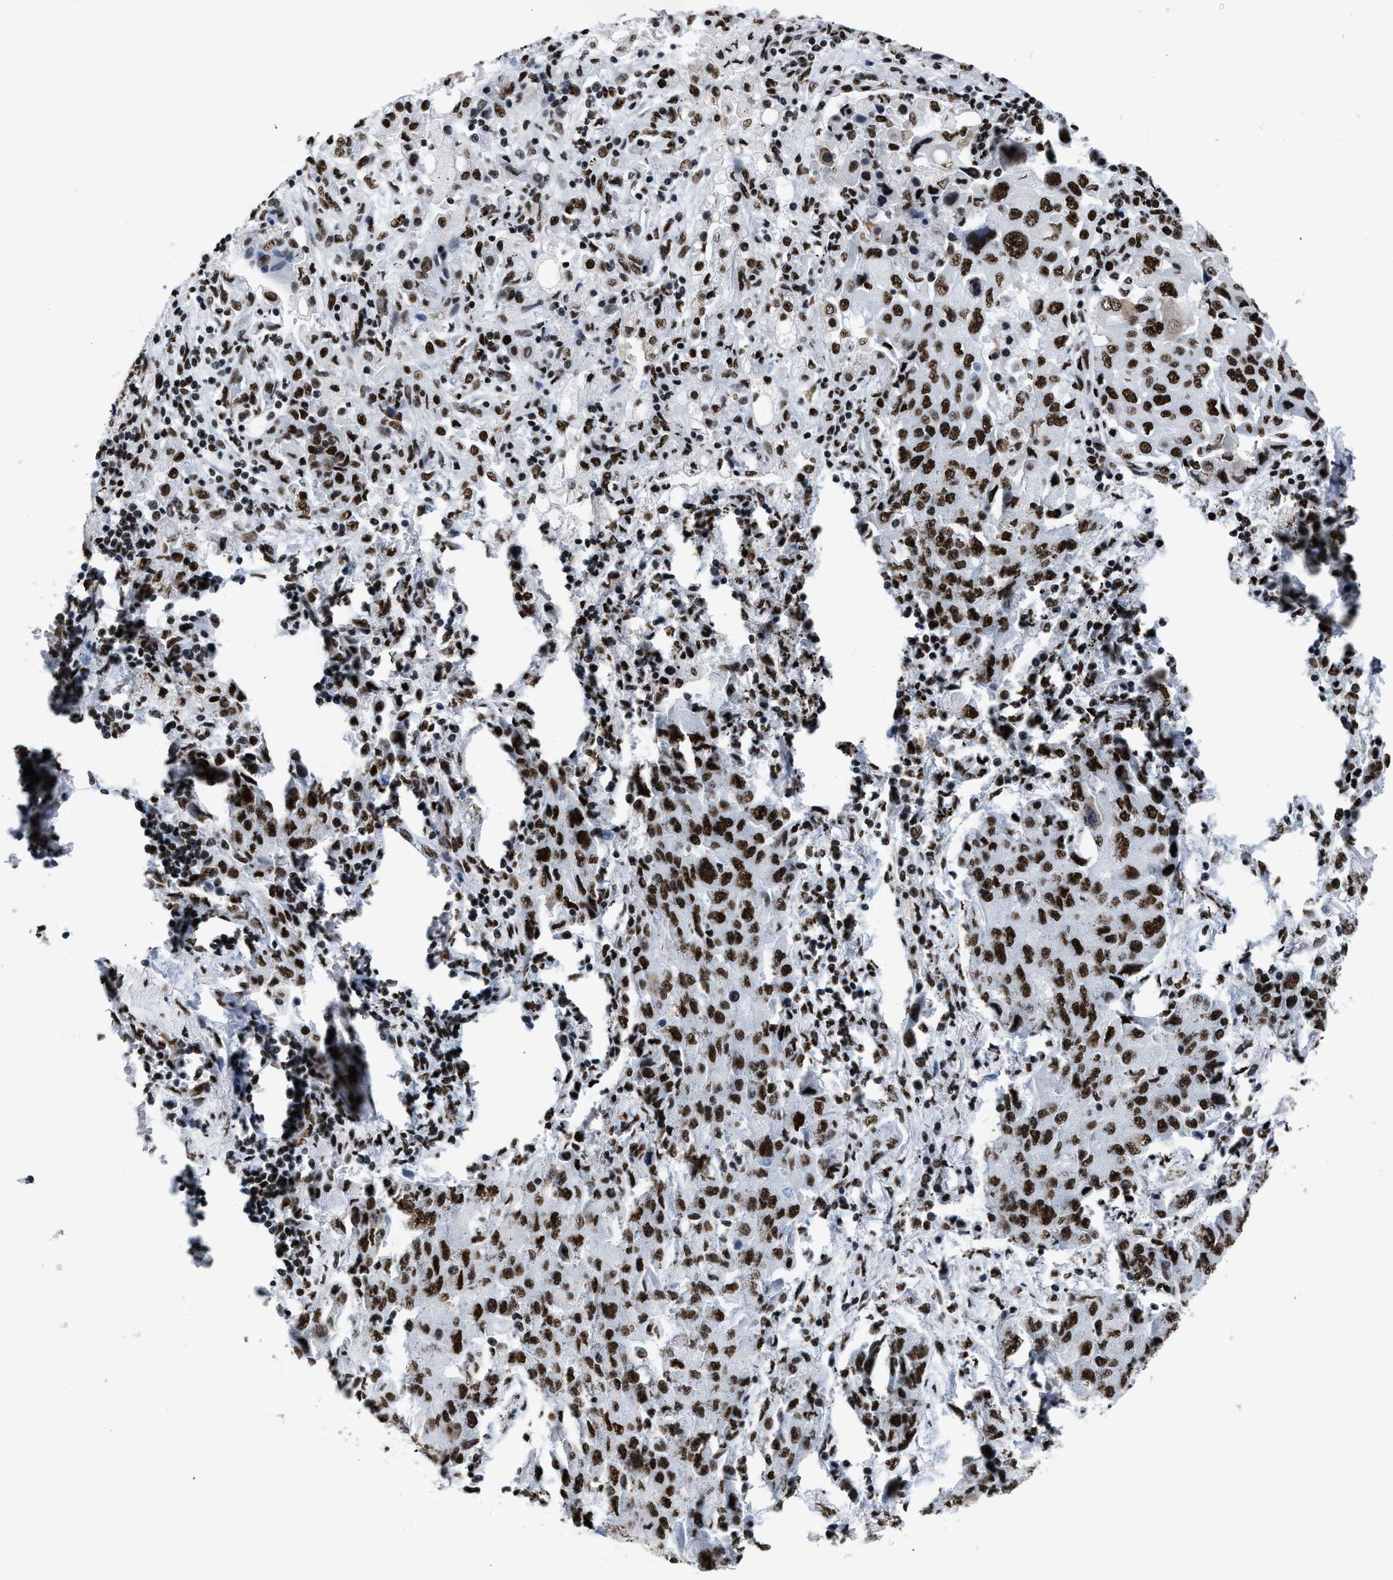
{"staining": {"intensity": "strong", "quantity": ">75%", "location": "nuclear"}, "tissue": "lung cancer", "cell_type": "Tumor cells", "image_type": "cancer", "snomed": [{"axis": "morphology", "description": "Adenocarcinoma, NOS"}, {"axis": "topography", "description": "Lung"}], "caption": "This is an image of immunohistochemistry (IHC) staining of lung cancer, which shows strong staining in the nuclear of tumor cells.", "gene": "SMARCC2", "patient": {"sex": "female", "age": 65}}